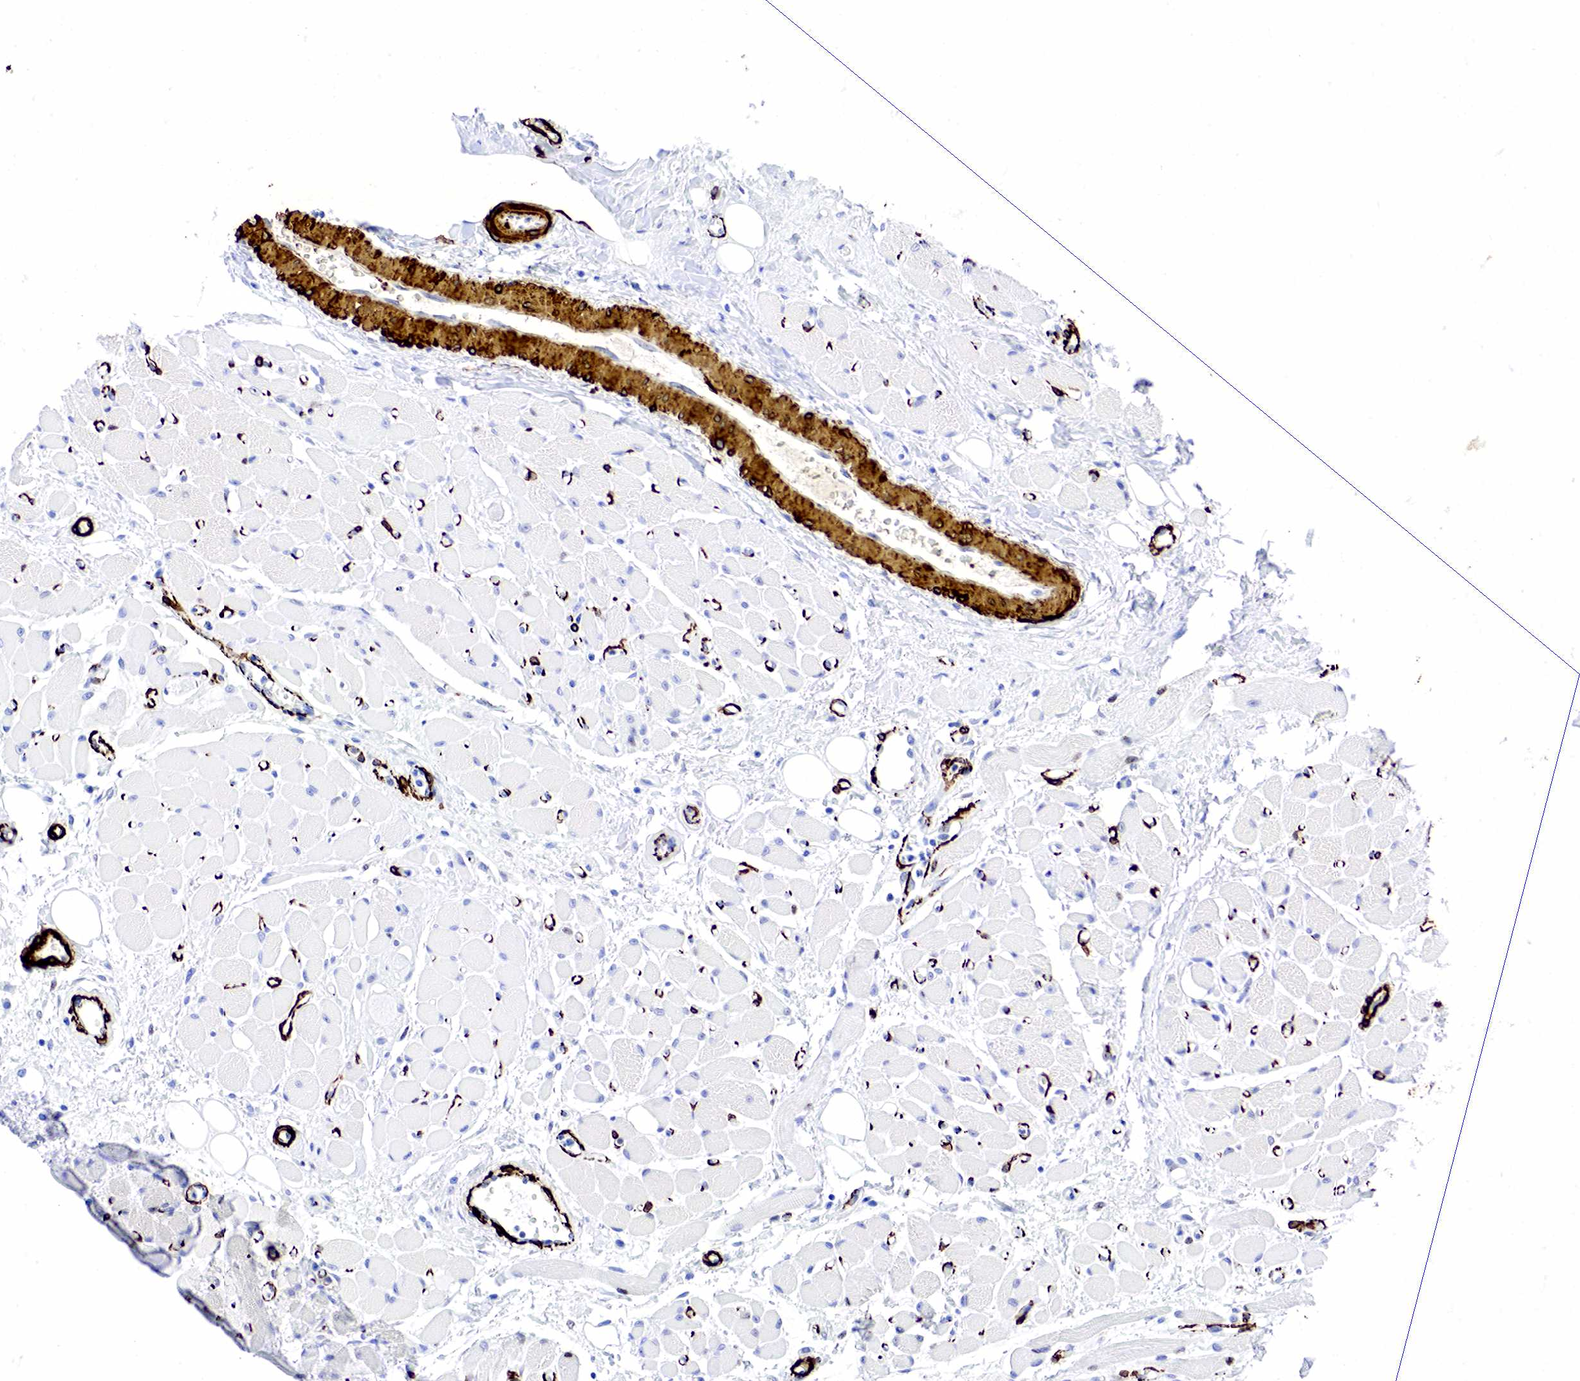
{"staining": {"intensity": "negative", "quantity": "none", "location": "none"}, "tissue": "oral mucosa", "cell_type": "Squamous epithelial cells", "image_type": "normal", "snomed": [{"axis": "morphology", "description": "Normal tissue, NOS"}, {"axis": "topography", "description": "Oral tissue"}], "caption": "Squamous epithelial cells show no significant positivity in normal oral mucosa. (Immunohistochemistry (ihc), brightfield microscopy, high magnification).", "gene": "ACTA2", "patient": {"sex": "male", "age": 54}}